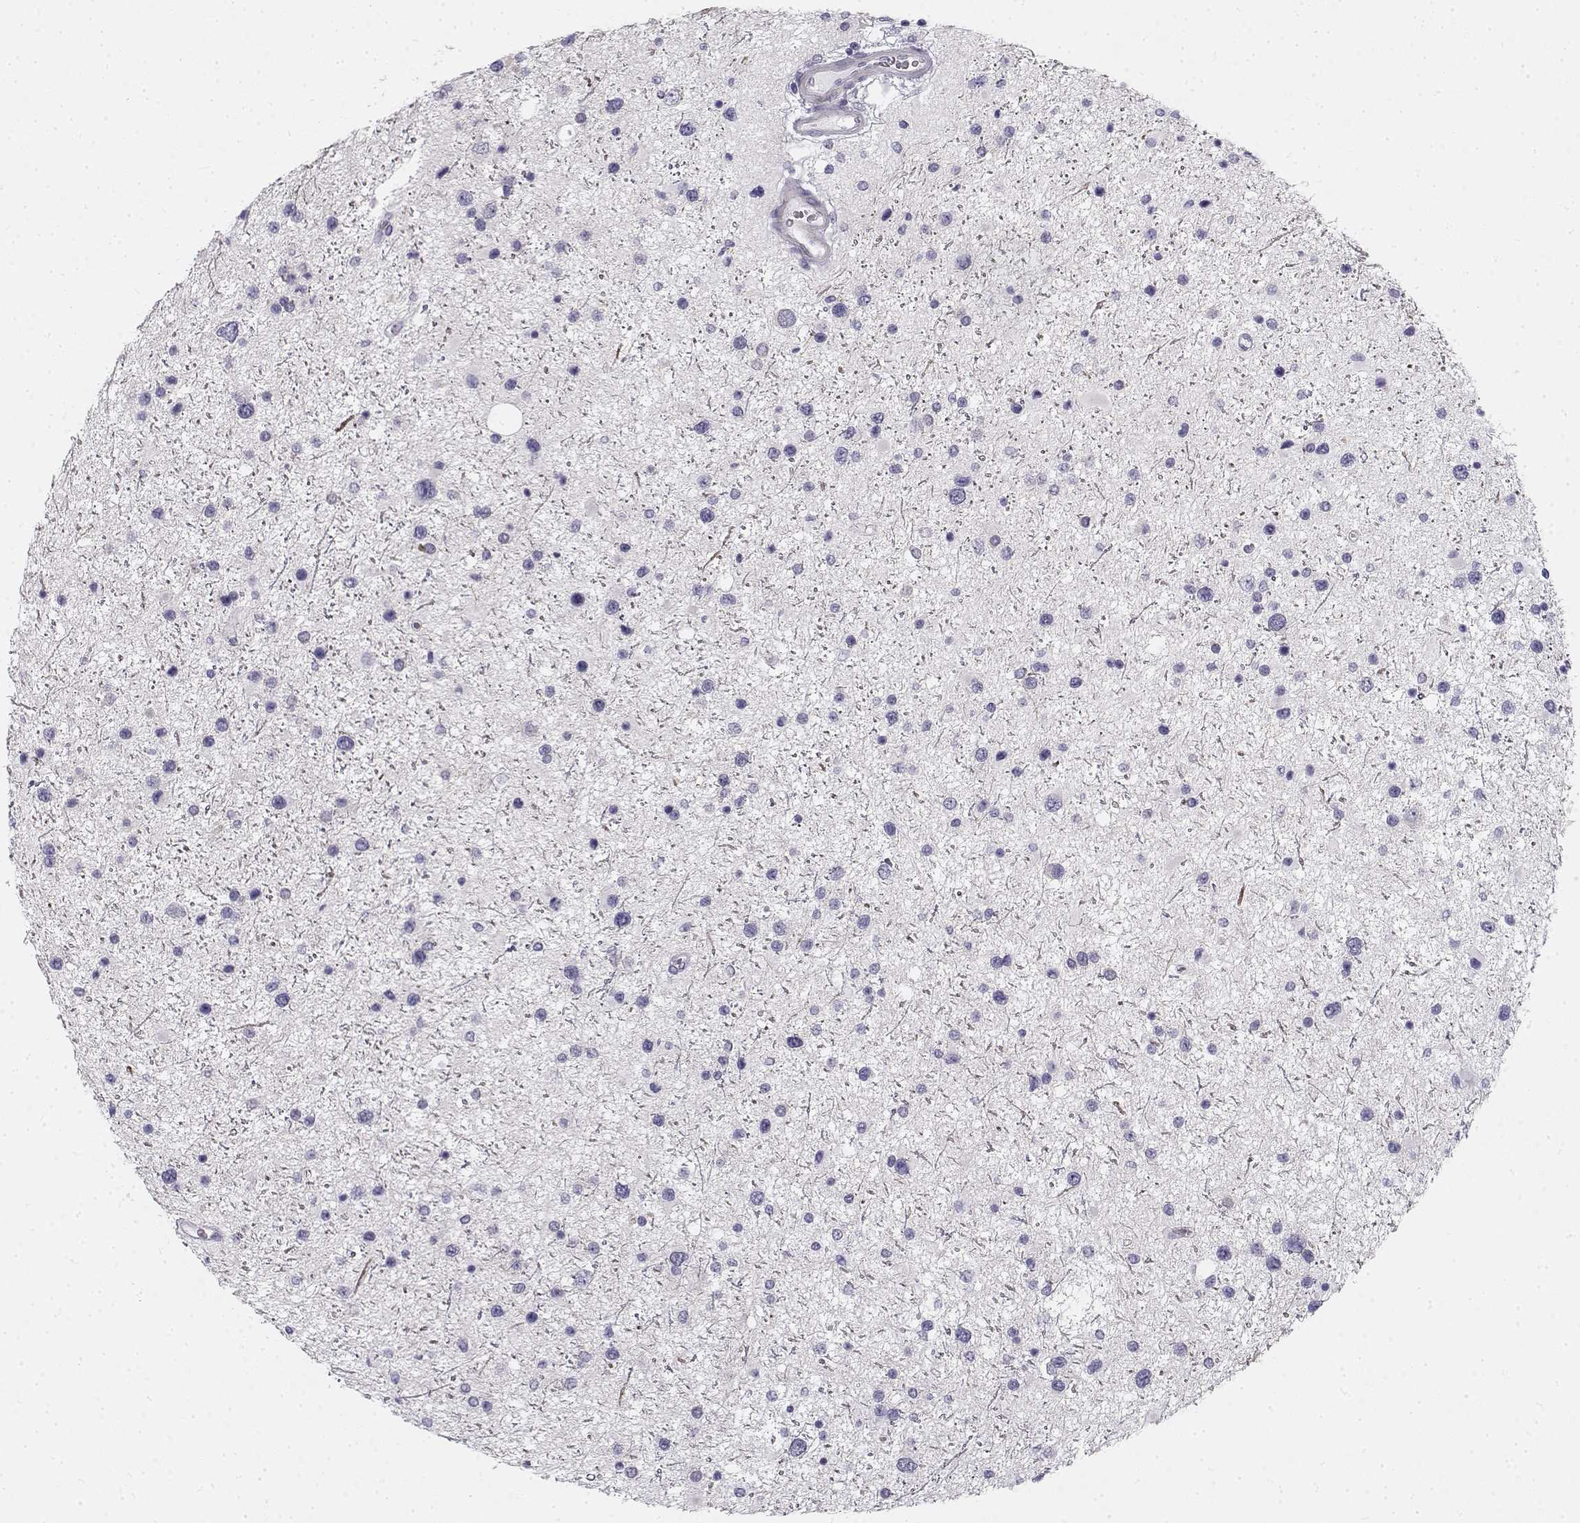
{"staining": {"intensity": "negative", "quantity": "none", "location": "none"}, "tissue": "glioma", "cell_type": "Tumor cells", "image_type": "cancer", "snomed": [{"axis": "morphology", "description": "Glioma, malignant, Low grade"}, {"axis": "topography", "description": "Brain"}], "caption": "High power microscopy photomicrograph of an IHC image of low-grade glioma (malignant), revealing no significant expression in tumor cells.", "gene": "CREB3L3", "patient": {"sex": "female", "age": 32}}